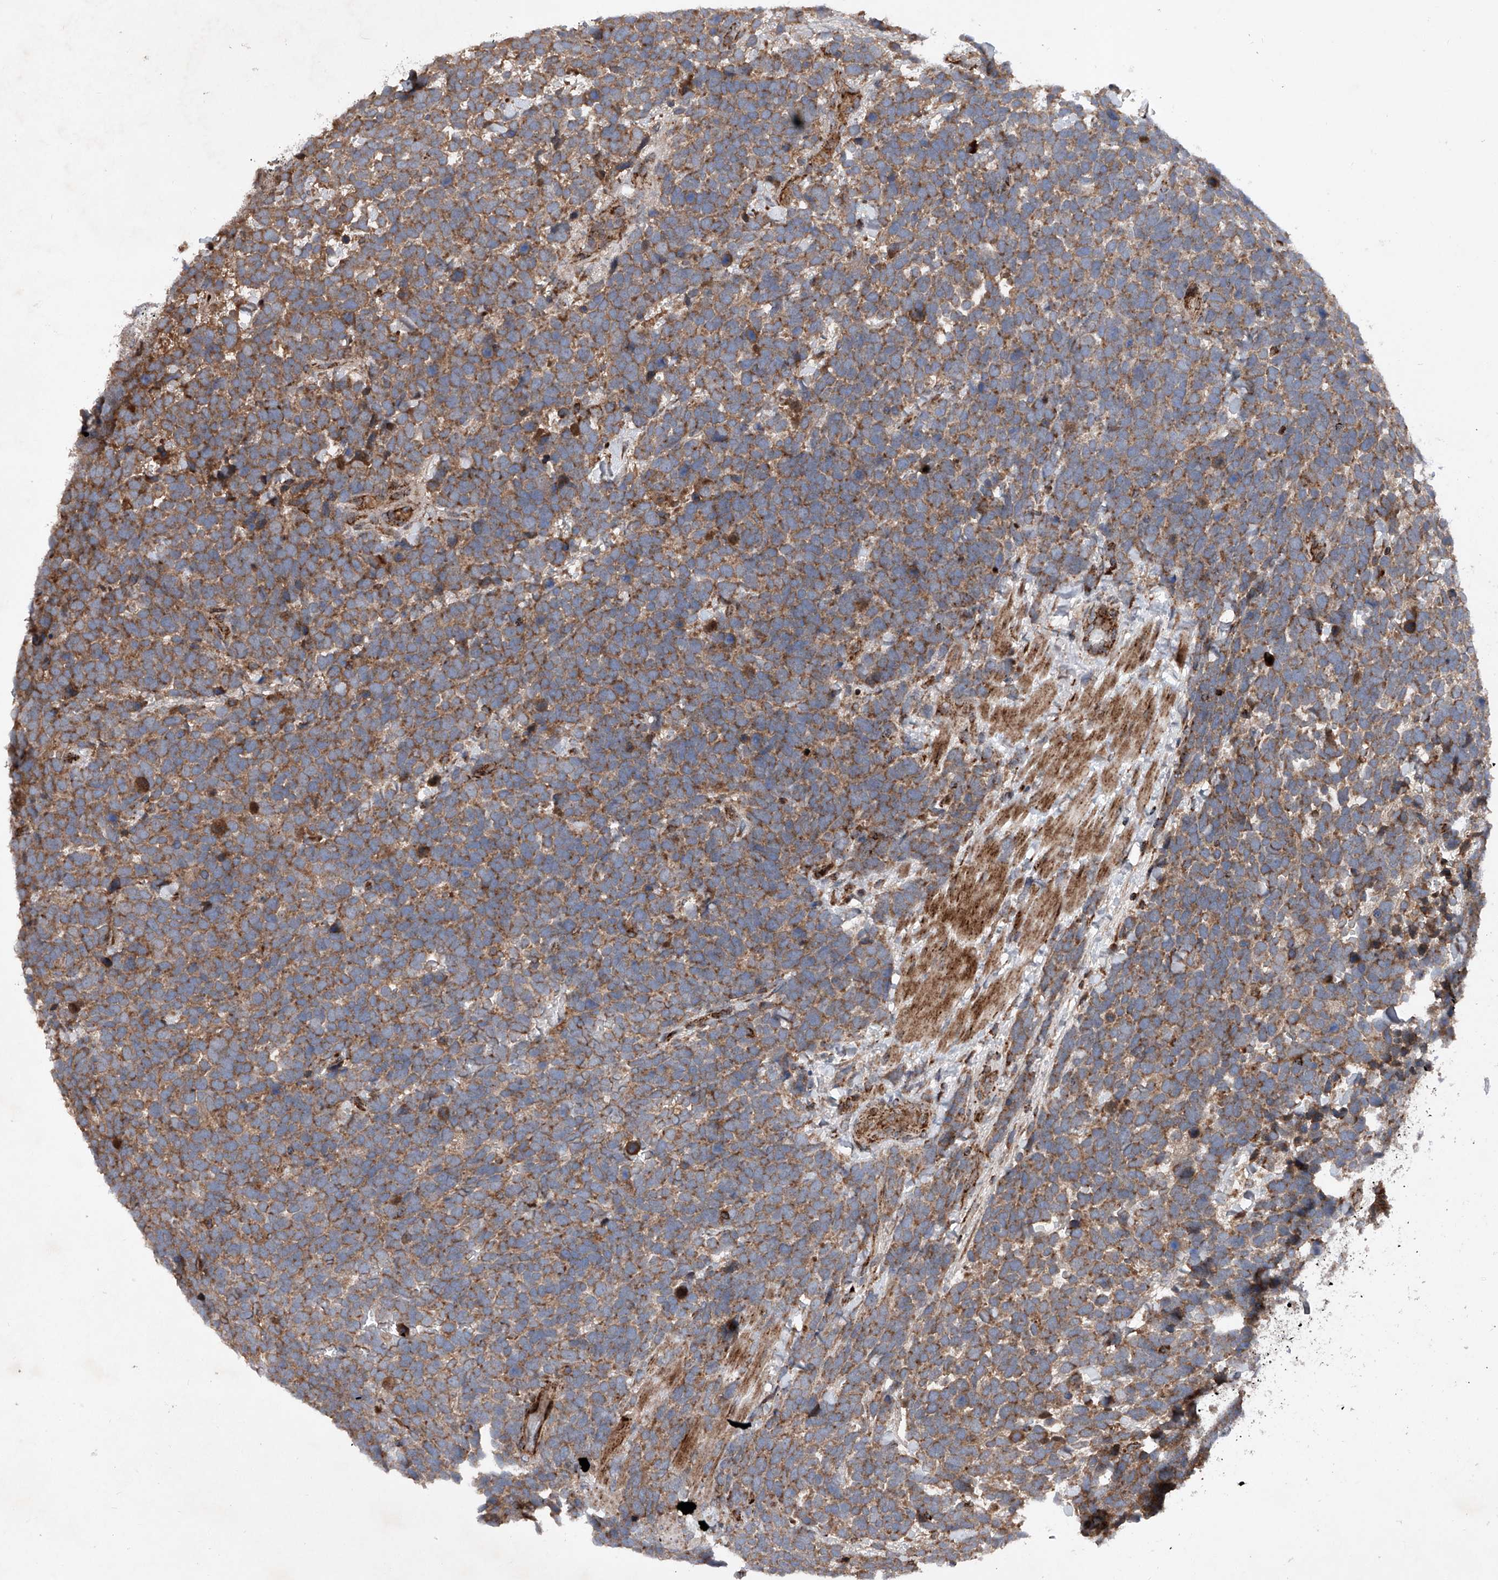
{"staining": {"intensity": "moderate", "quantity": ">75%", "location": "cytoplasmic/membranous"}, "tissue": "urothelial cancer", "cell_type": "Tumor cells", "image_type": "cancer", "snomed": [{"axis": "morphology", "description": "Urothelial carcinoma, High grade"}, {"axis": "topography", "description": "Urinary bladder"}], "caption": "The photomicrograph reveals immunohistochemical staining of urothelial carcinoma (high-grade). There is moderate cytoplasmic/membranous positivity is present in approximately >75% of tumor cells.", "gene": "DAD1", "patient": {"sex": "female", "age": 82}}